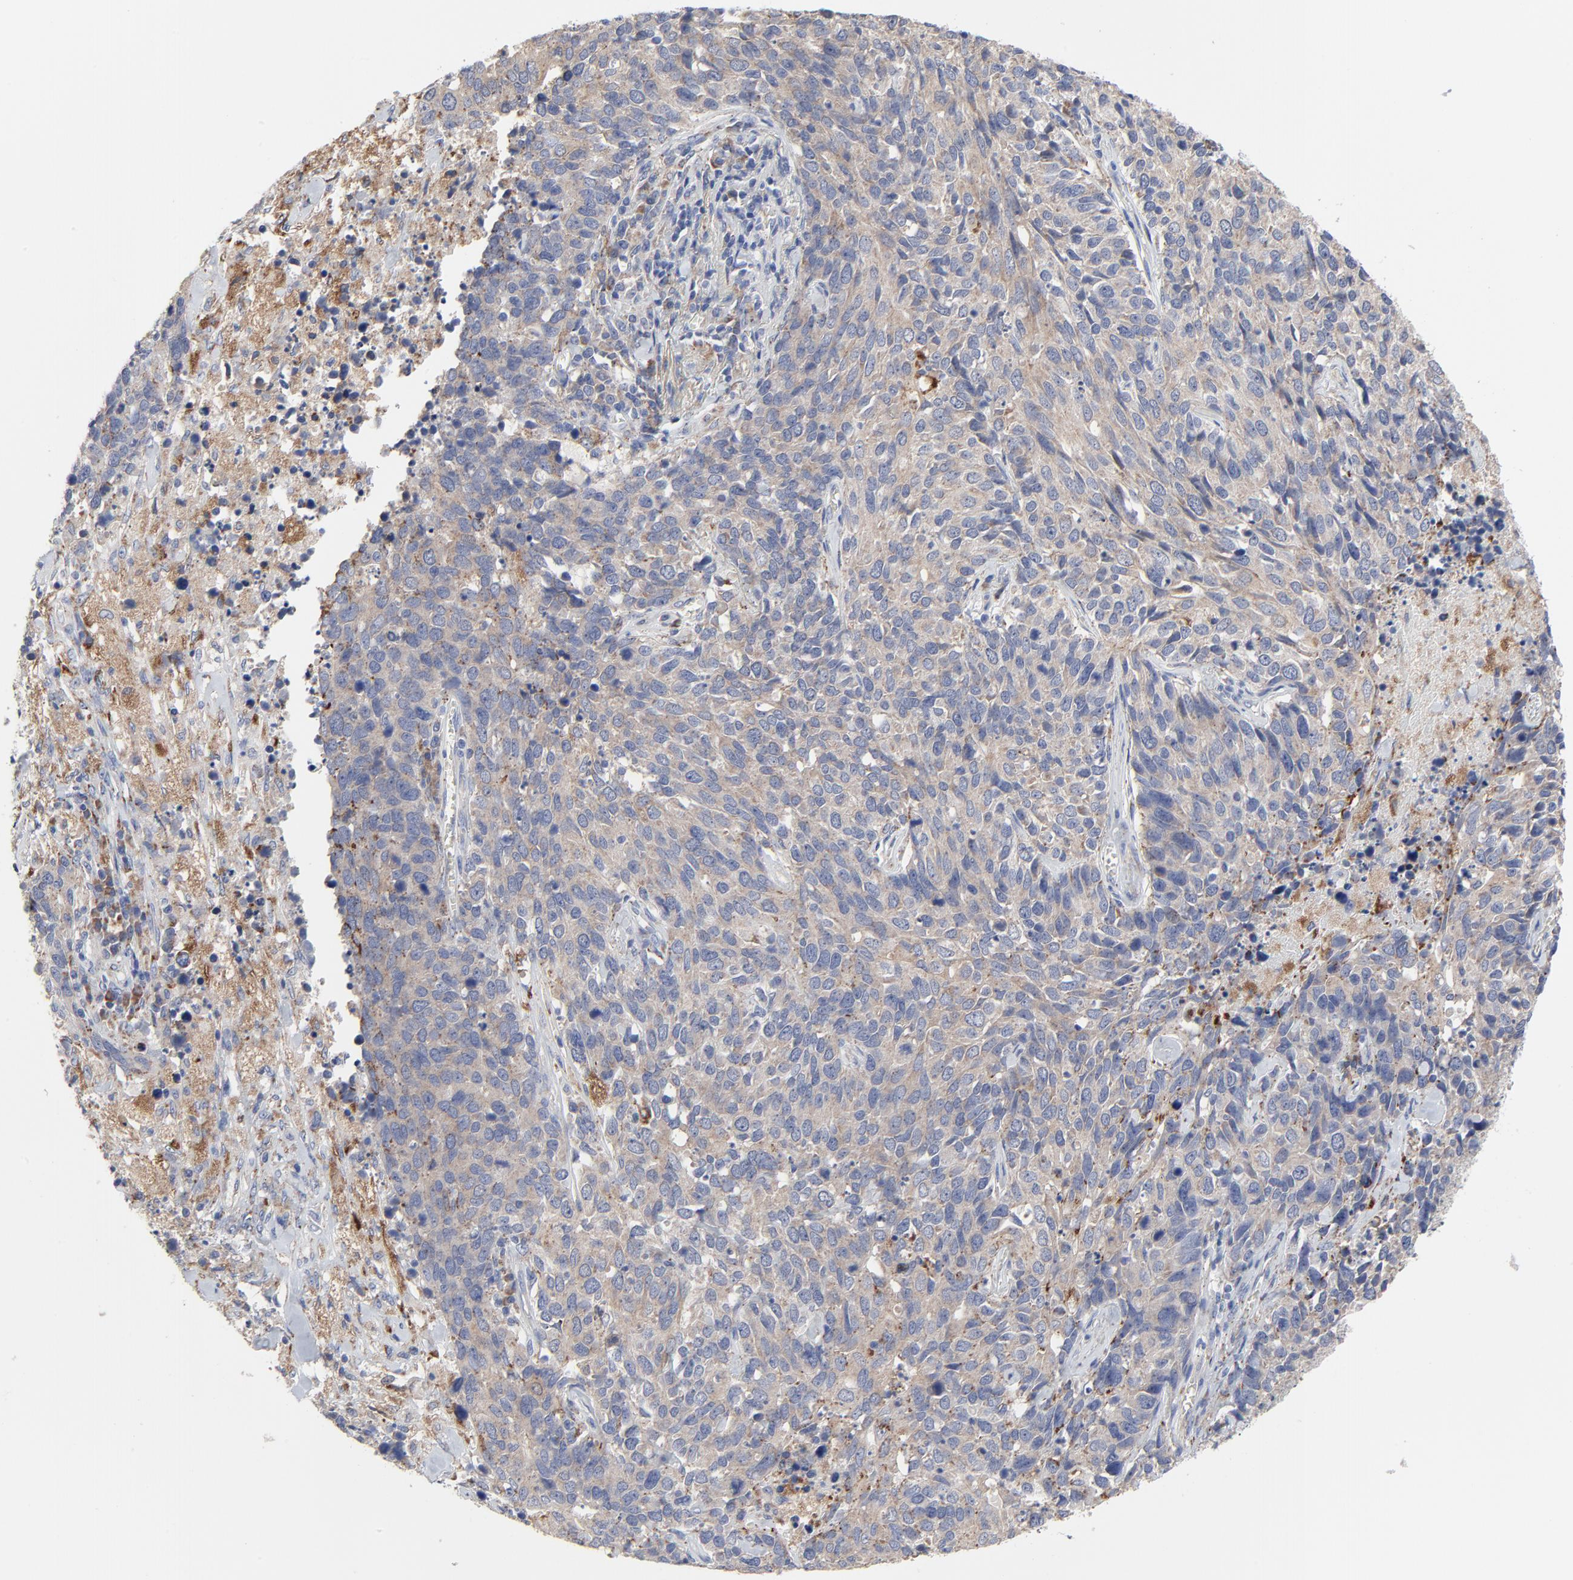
{"staining": {"intensity": "weak", "quantity": ">75%", "location": "cytoplasmic/membranous"}, "tissue": "lung cancer", "cell_type": "Tumor cells", "image_type": "cancer", "snomed": [{"axis": "morphology", "description": "Neoplasm, malignant, NOS"}, {"axis": "topography", "description": "Lung"}], "caption": "Lung cancer was stained to show a protein in brown. There is low levels of weak cytoplasmic/membranous positivity in approximately >75% of tumor cells.", "gene": "DHRSX", "patient": {"sex": "female", "age": 76}}